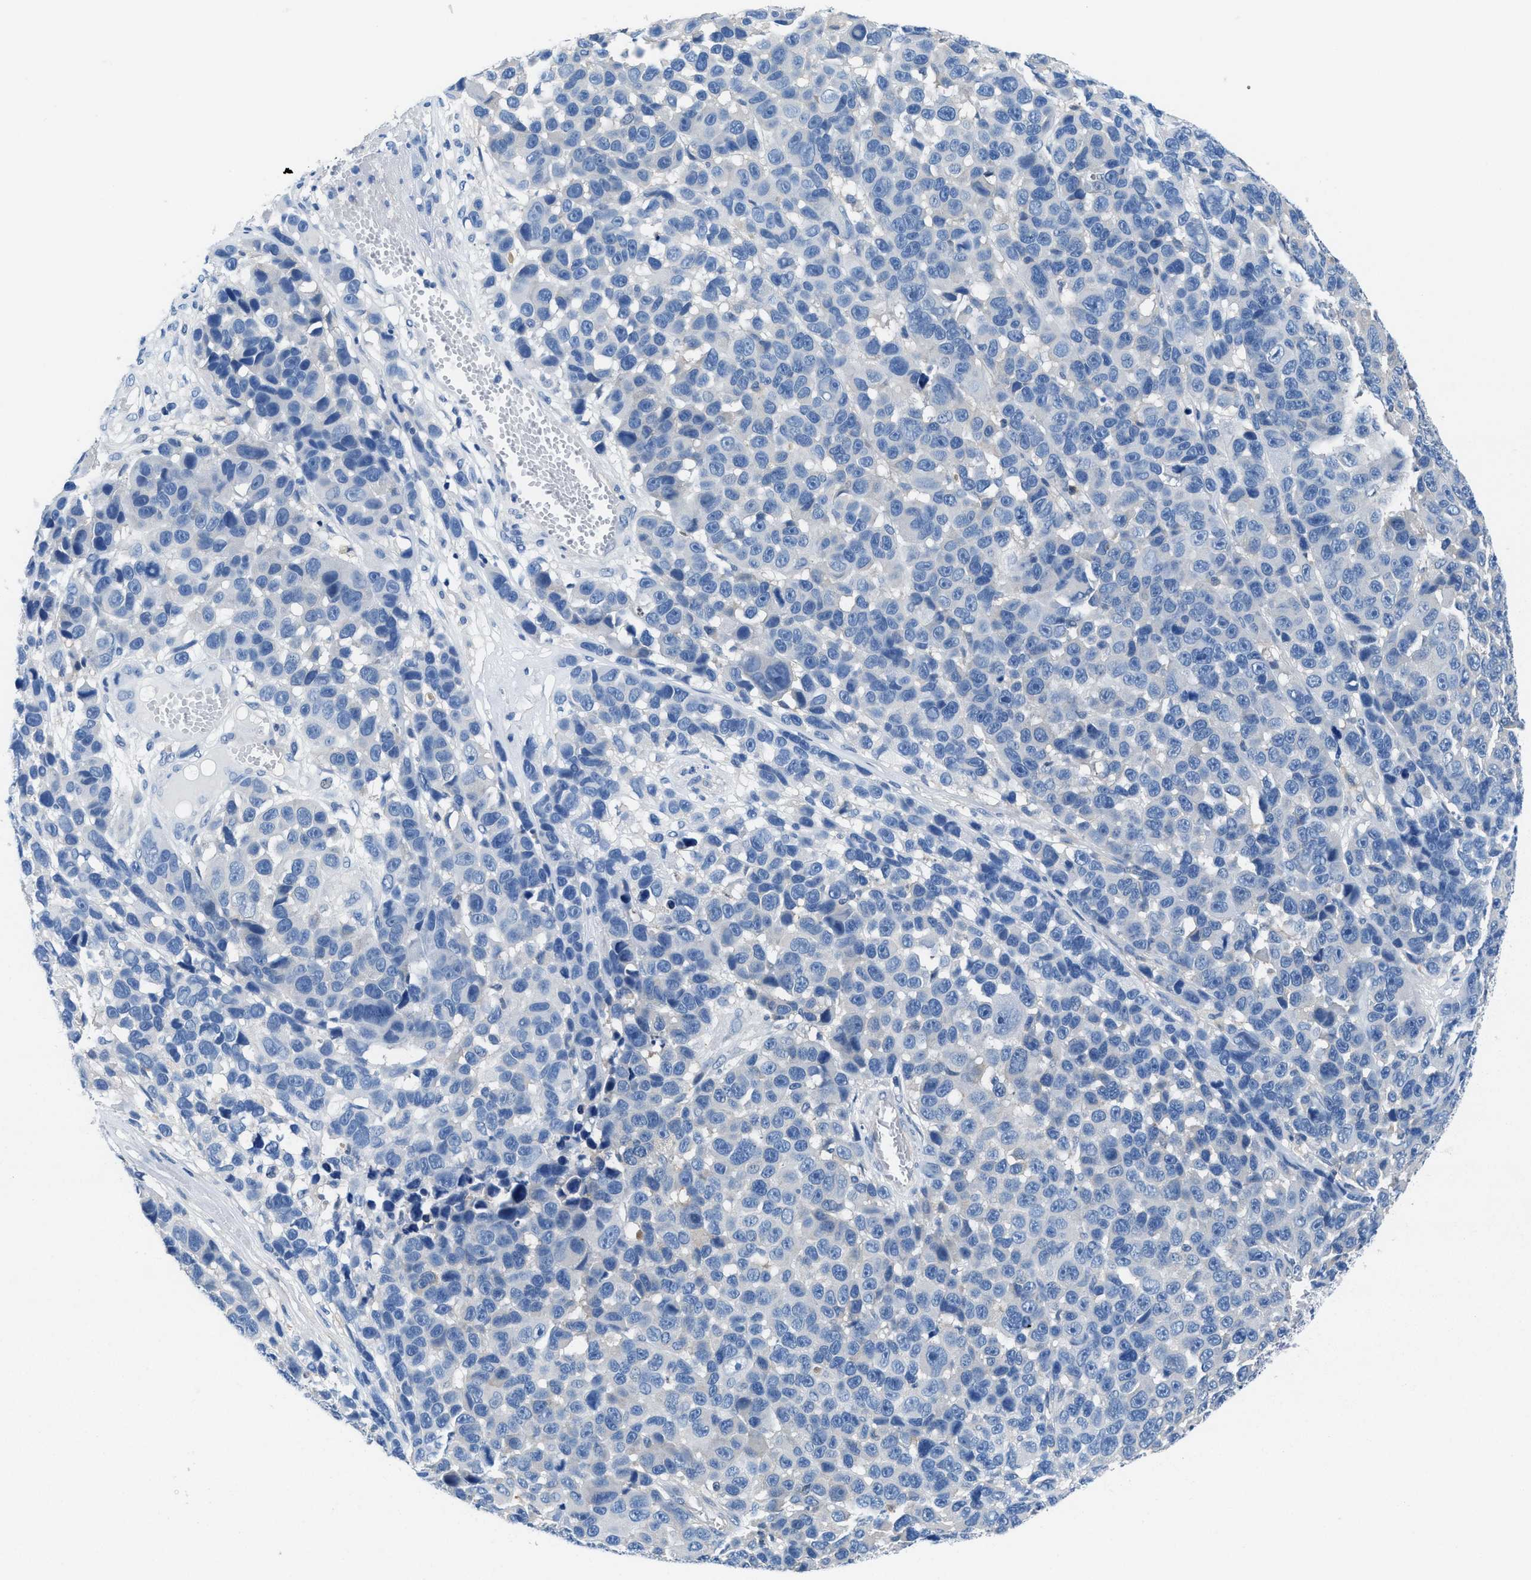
{"staining": {"intensity": "negative", "quantity": "none", "location": "none"}, "tissue": "melanoma", "cell_type": "Tumor cells", "image_type": "cancer", "snomed": [{"axis": "morphology", "description": "Malignant melanoma, NOS"}, {"axis": "topography", "description": "Skin"}], "caption": "A high-resolution histopathology image shows IHC staining of malignant melanoma, which reveals no significant expression in tumor cells. The staining was performed using DAB to visualize the protein expression in brown, while the nuclei were stained in blue with hematoxylin (Magnification: 20x).", "gene": "NUDT5", "patient": {"sex": "male", "age": 53}}